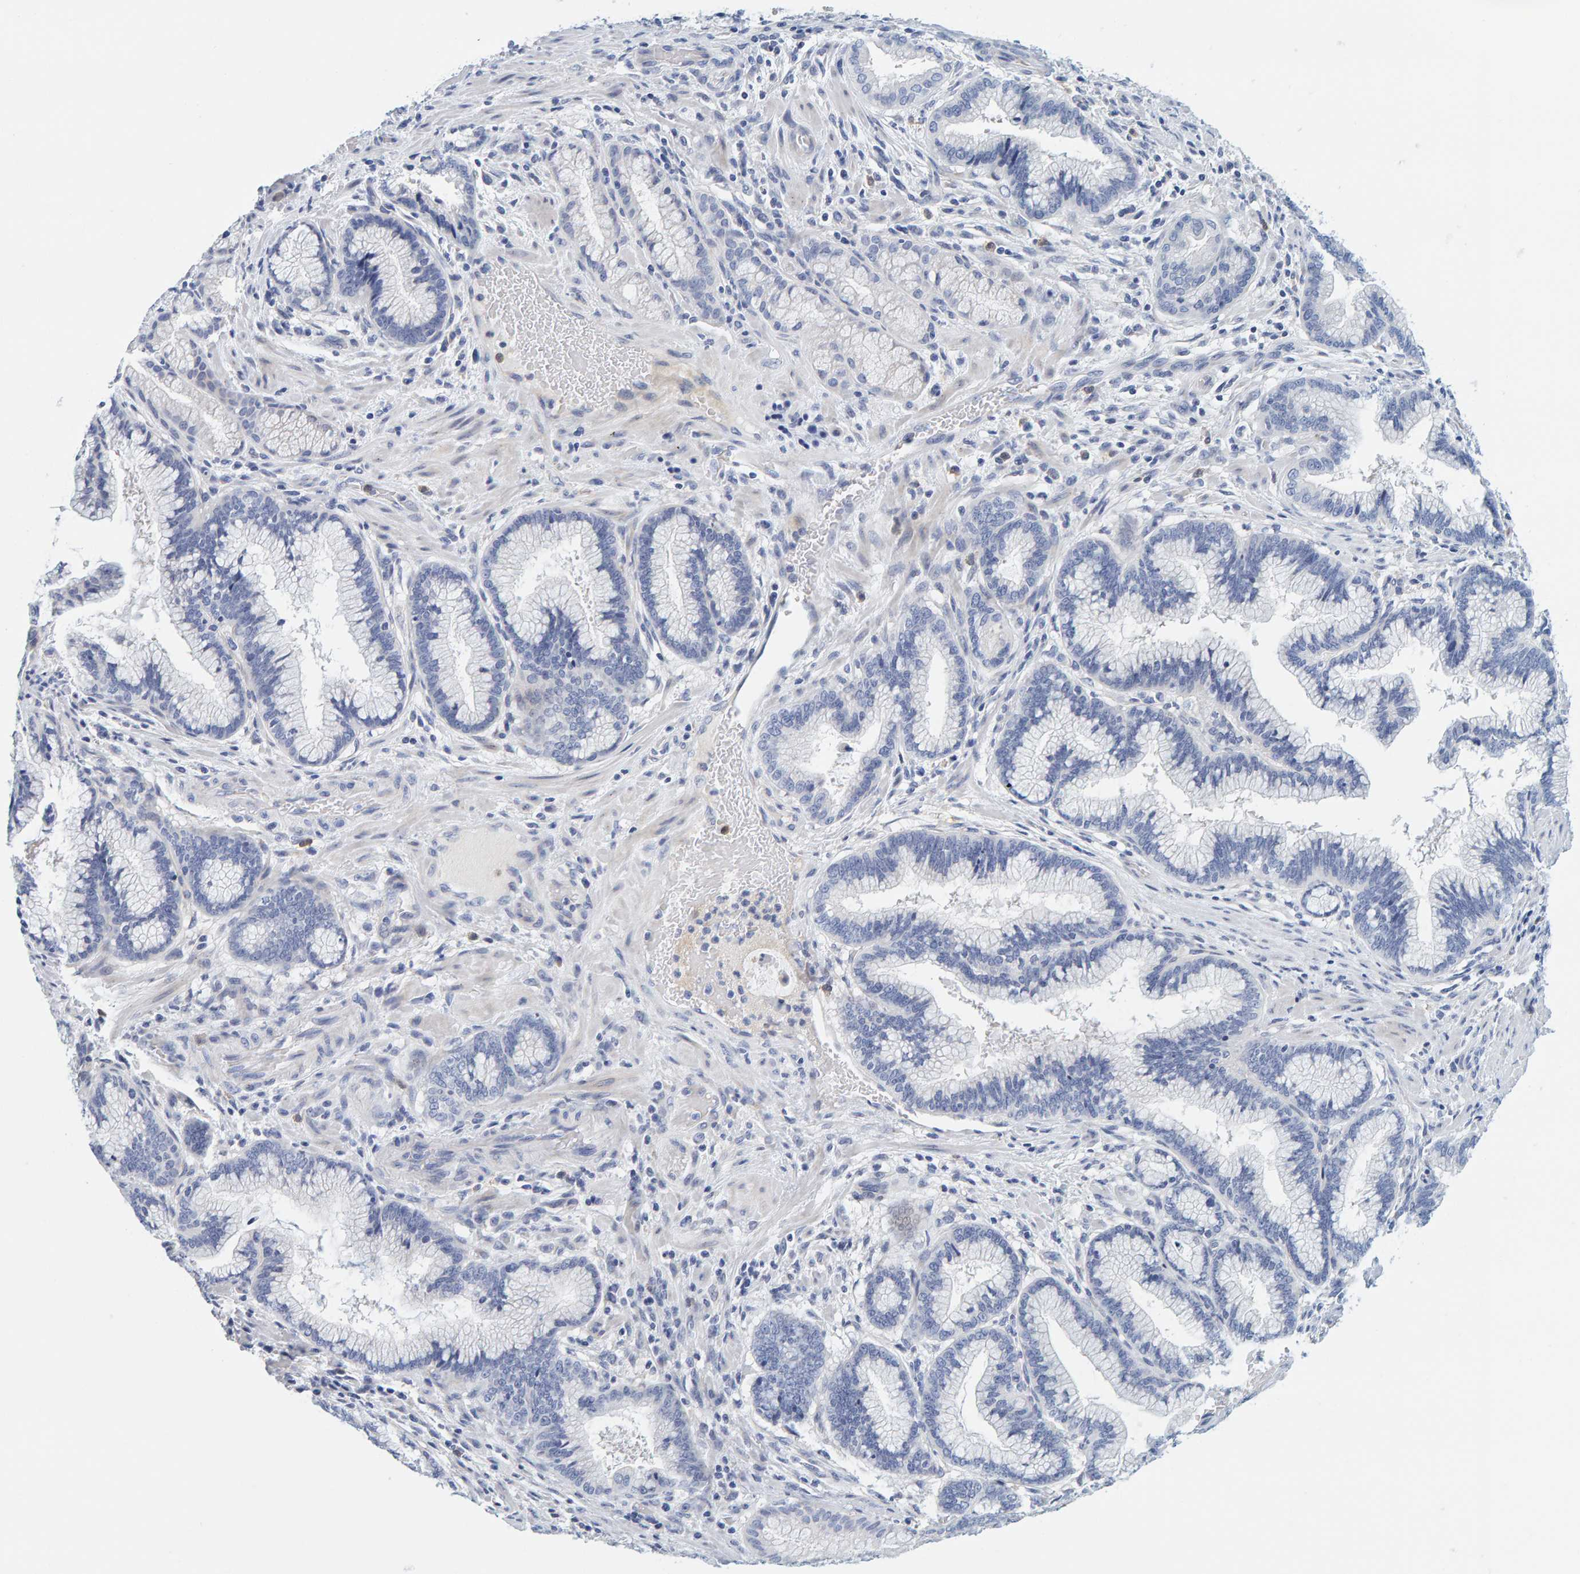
{"staining": {"intensity": "negative", "quantity": "none", "location": "none"}, "tissue": "pancreatic cancer", "cell_type": "Tumor cells", "image_type": "cancer", "snomed": [{"axis": "morphology", "description": "Adenocarcinoma, NOS"}, {"axis": "topography", "description": "Pancreas"}], "caption": "Photomicrograph shows no significant protein staining in tumor cells of adenocarcinoma (pancreatic). The staining was performed using DAB to visualize the protein expression in brown, while the nuclei were stained in blue with hematoxylin (Magnification: 20x).", "gene": "MOG", "patient": {"sex": "female", "age": 64}}